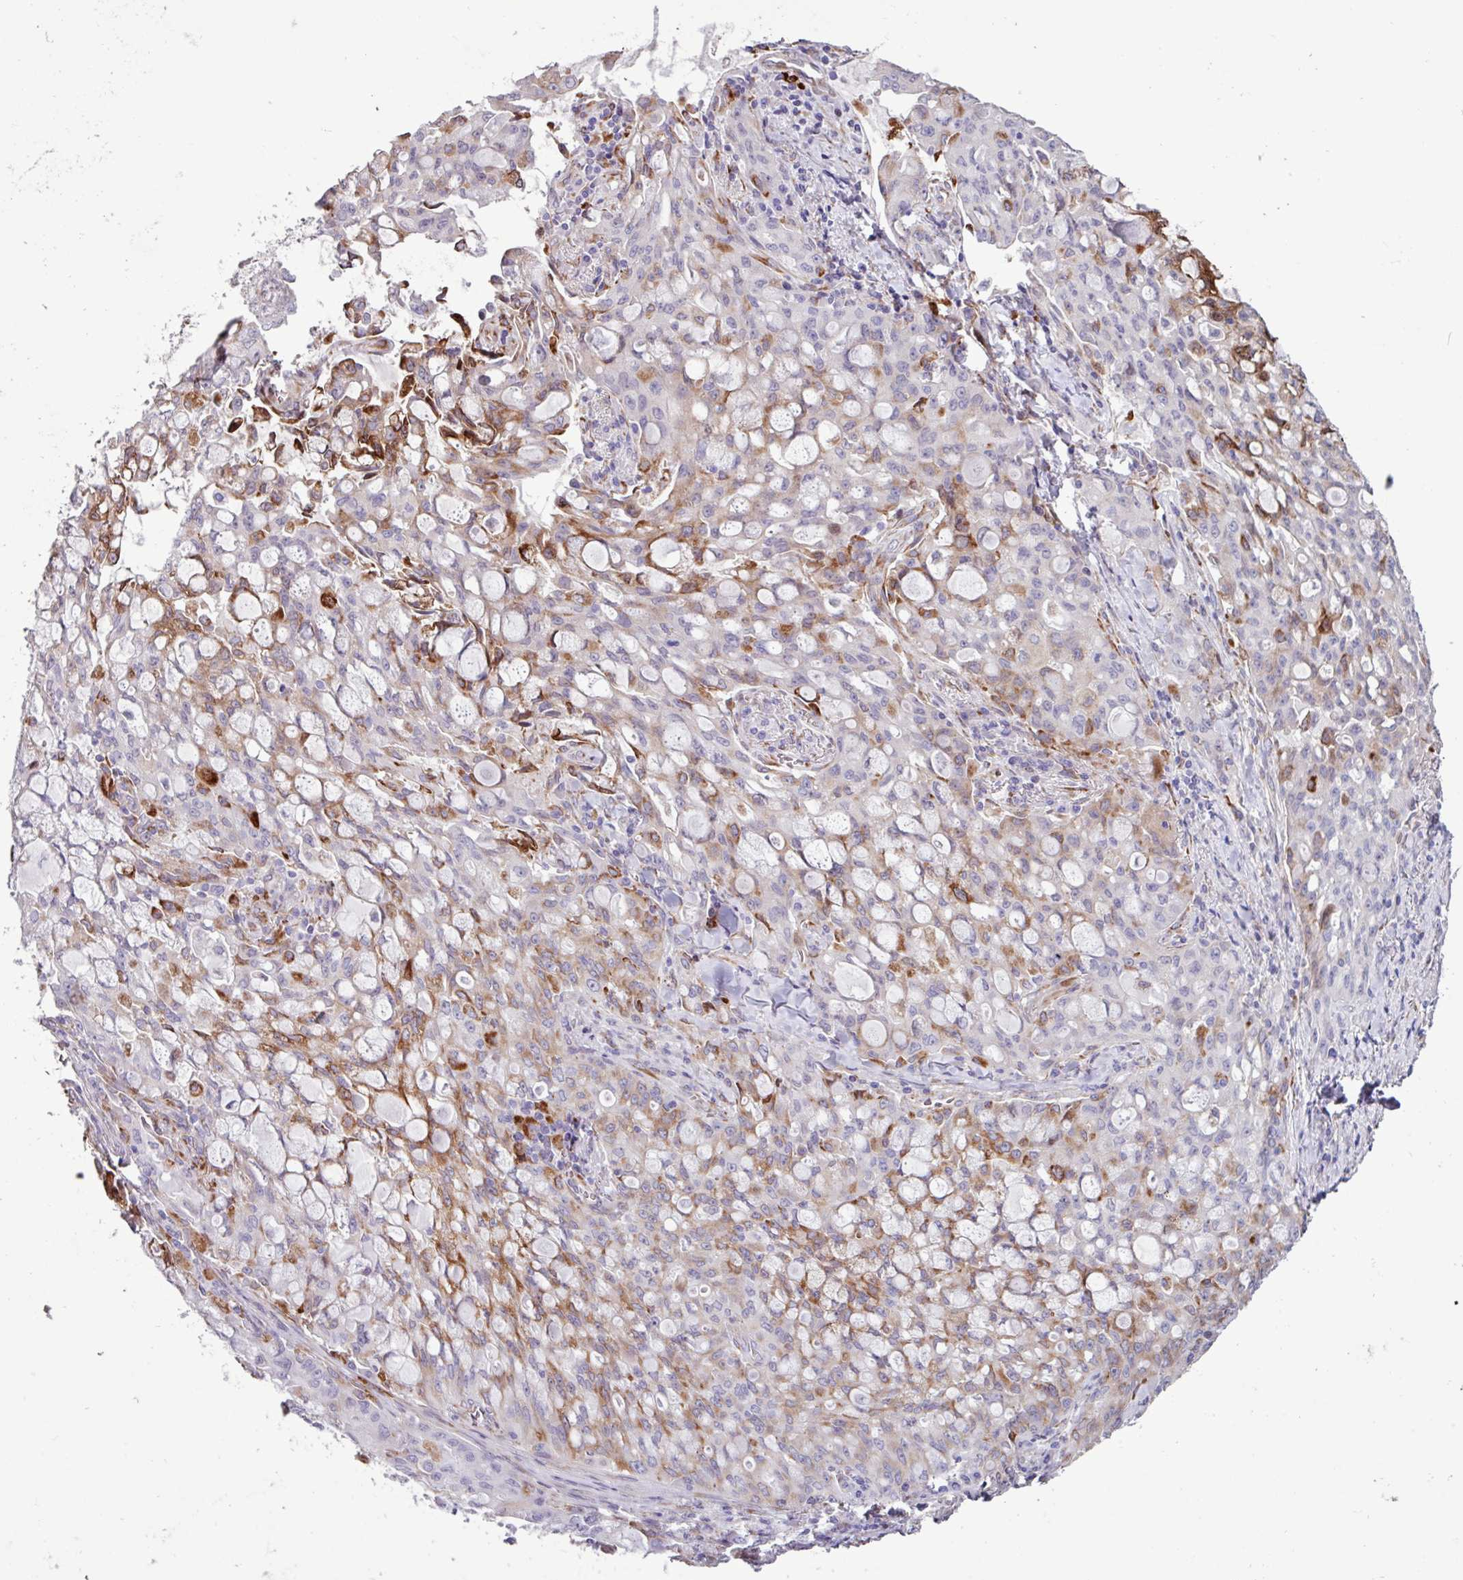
{"staining": {"intensity": "moderate", "quantity": "25%-75%", "location": "cytoplasmic/membranous"}, "tissue": "lung cancer", "cell_type": "Tumor cells", "image_type": "cancer", "snomed": [{"axis": "morphology", "description": "Adenocarcinoma, NOS"}, {"axis": "topography", "description": "Lung"}], "caption": "Immunohistochemical staining of lung cancer demonstrates medium levels of moderate cytoplasmic/membranous protein staining in approximately 25%-75% of tumor cells. The protein of interest is stained brown, and the nuclei are stained in blue (DAB IHC with brightfield microscopy, high magnification).", "gene": "PPP1R35", "patient": {"sex": "female", "age": 44}}